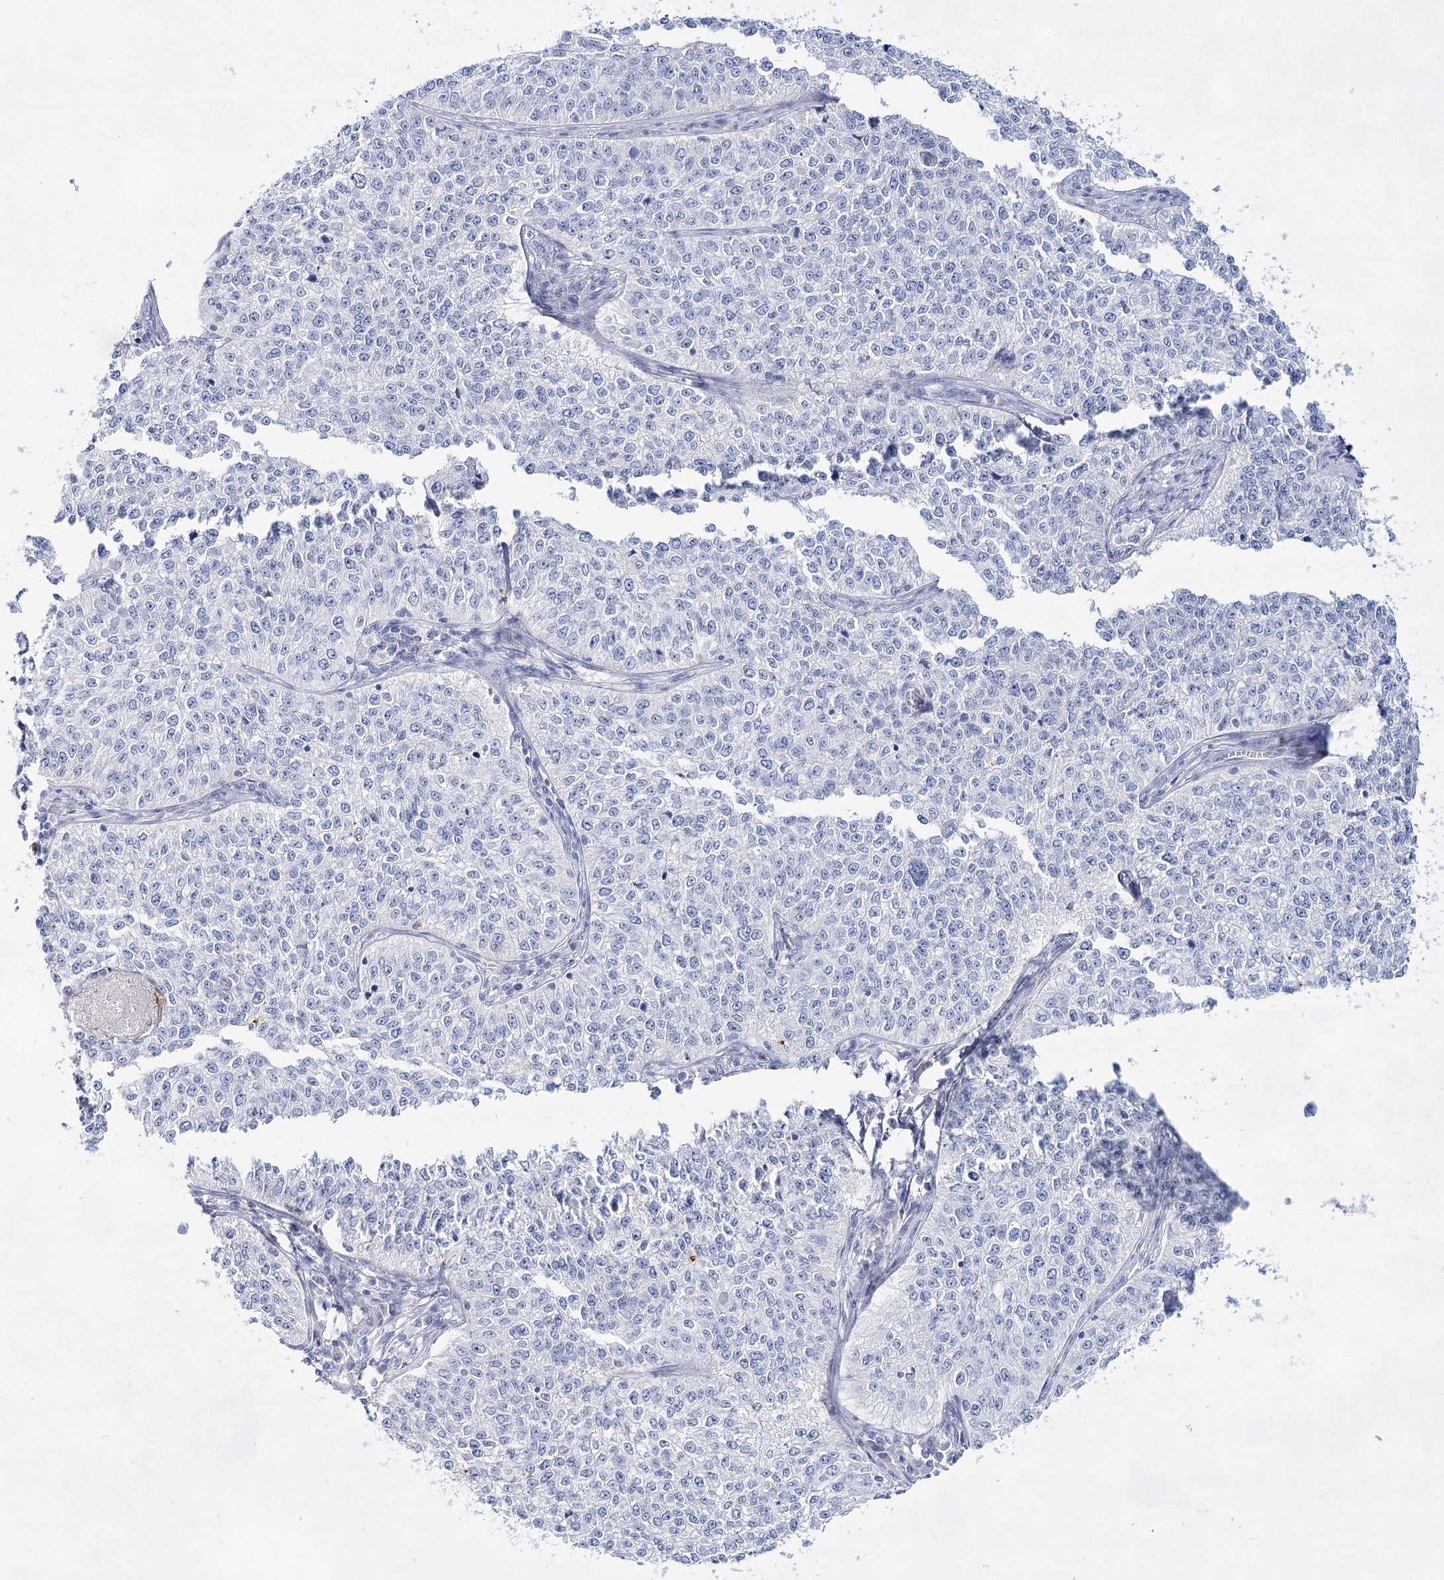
{"staining": {"intensity": "negative", "quantity": "none", "location": "none"}, "tissue": "cervical cancer", "cell_type": "Tumor cells", "image_type": "cancer", "snomed": [{"axis": "morphology", "description": "Squamous cell carcinoma, NOS"}, {"axis": "topography", "description": "Cervix"}], "caption": "High magnification brightfield microscopy of cervical cancer stained with DAB (brown) and counterstained with hematoxylin (blue): tumor cells show no significant staining.", "gene": "BPHL", "patient": {"sex": "female", "age": 35}}